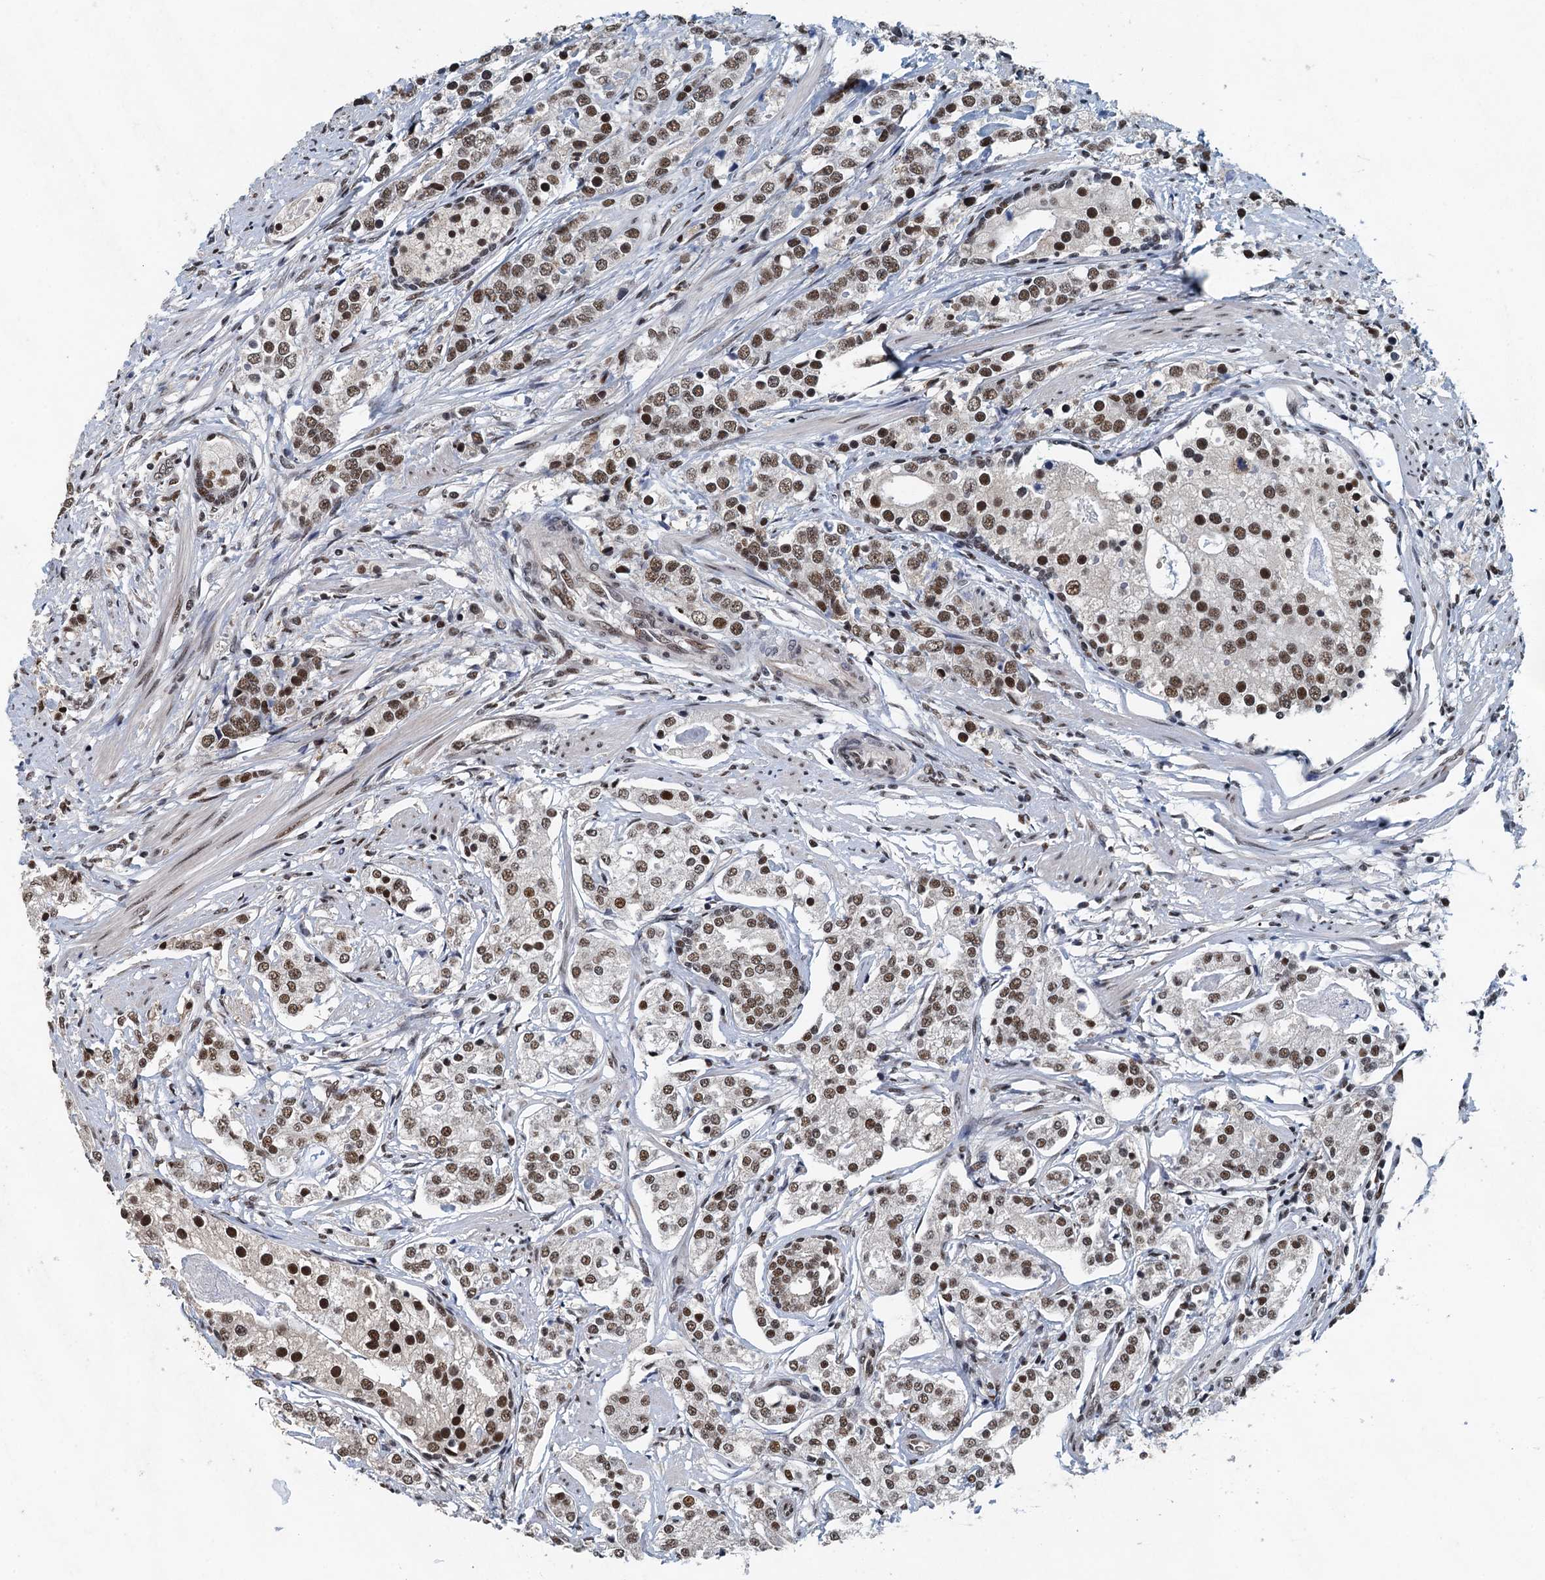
{"staining": {"intensity": "moderate", "quantity": ">75%", "location": "nuclear"}, "tissue": "prostate cancer", "cell_type": "Tumor cells", "image_type": "cancer", "snomed": [{"axis": "morphology", "description": "Adenocarcinoma, High grade"}, {"axis": "topography", "description": "Prostate"}], "caption": "Immunohistochemistry (IHC) micrograph of neoplastic tissue: prostate cancer stained using immunohistochemistry displays medium levels of moderate protein expression localized specifically in the nuclear of tumor cells, appearing as a nuclear brown color.", "gene": "MTA3", "patient": {"sex": "male", "age": 69}}